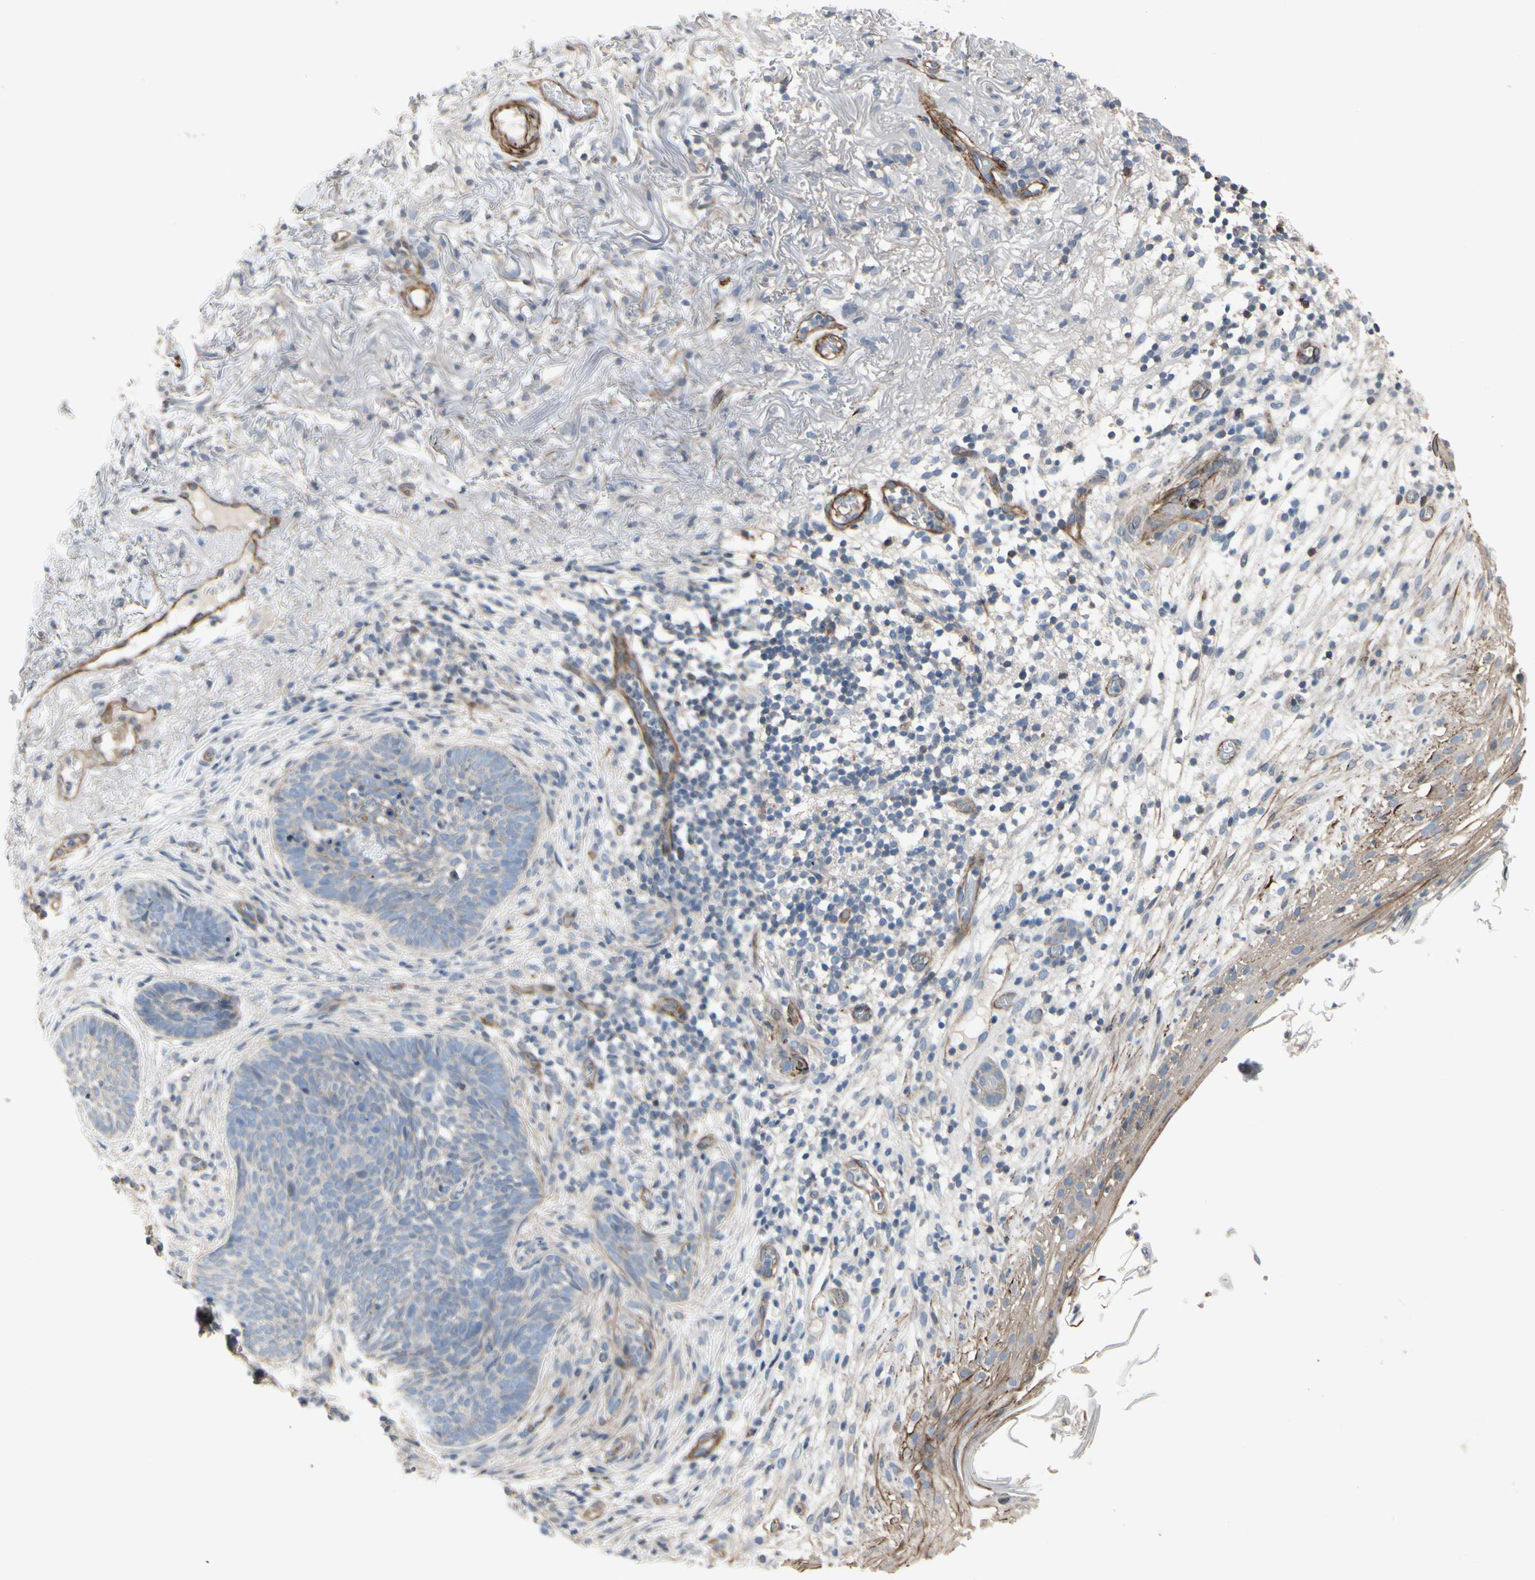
{"staining": {"intensity": "negative", "quantity": "none", "location": "none"}, "tissue": "skin cancer", "cell_type": "Tumor cells", "image_type": "cancer", "snomed": [{"axis": "morphology", "description": "Basal cell carcinoma"}, {"axis": "topography", "description": "Skin"}], "caption": "There is no significant positivity in tumor cells of basal cell carcinoma (skin).", "gene": "TPM1", "patient": {"sex": "female", "age": 70}}